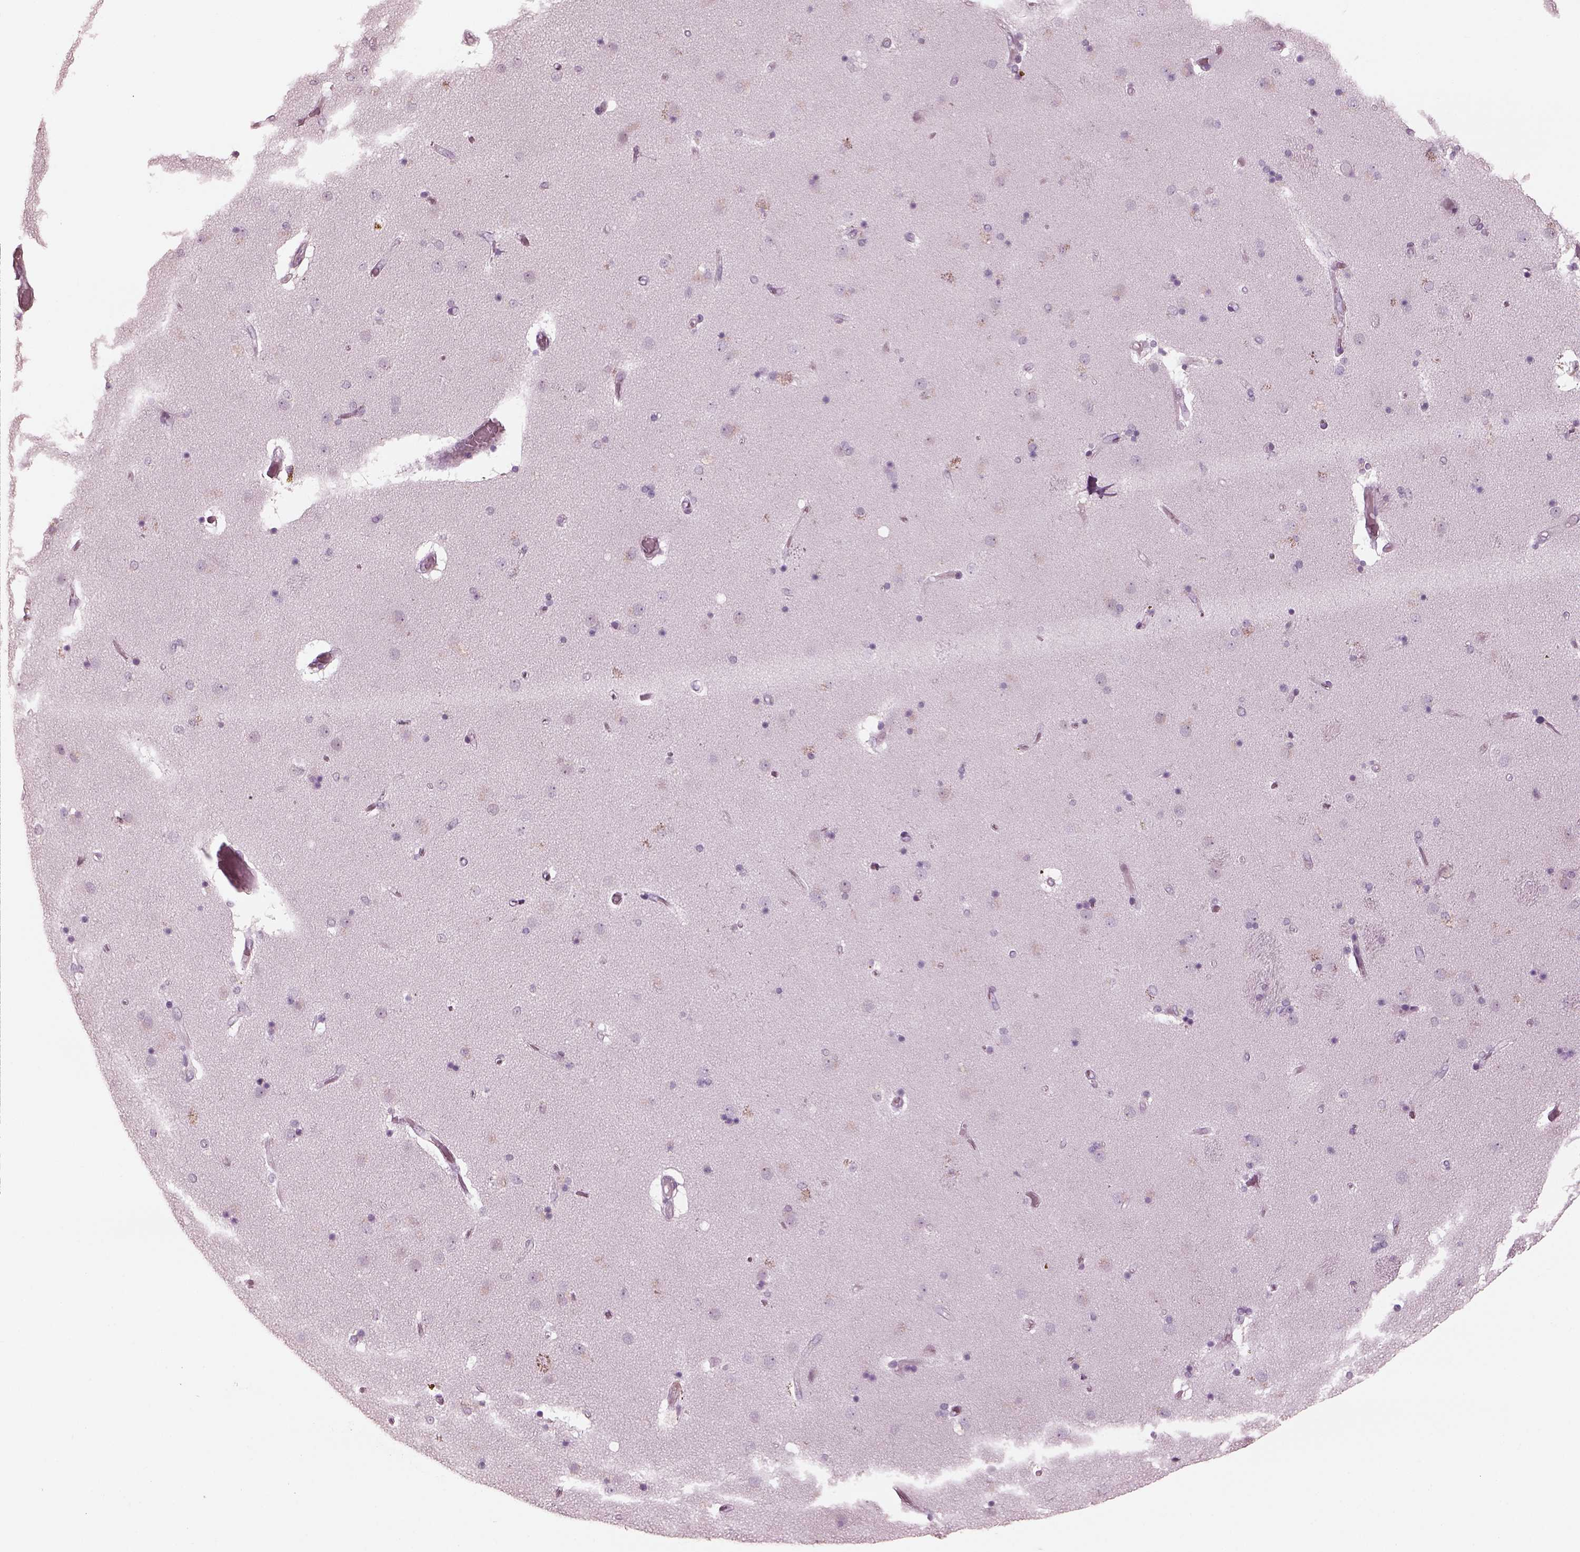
{"staining": {"intensity": "negative", "quantity": "none", "location": "none"}, "tissue": "caudate", "cell_type": "Glial cells", "image_type": "normal", "snomed": [{"axis": "morphology", "description": "Normal tissue, NOS"}, {"axis": "topography", "description": "Lateral ventricle wall"}], "caption": "This is a micrograph of immunohistochemistry (IHC) staining of benign caudate, which shows no expression in glial cells. The staining is performed using DAB (3,3'-diaminobenzidine) brown chromogen with nuclei counter-stained in using hematoxylin.", "gene": "C2orf81", "patient": {"sex": "female", "age": 71}}